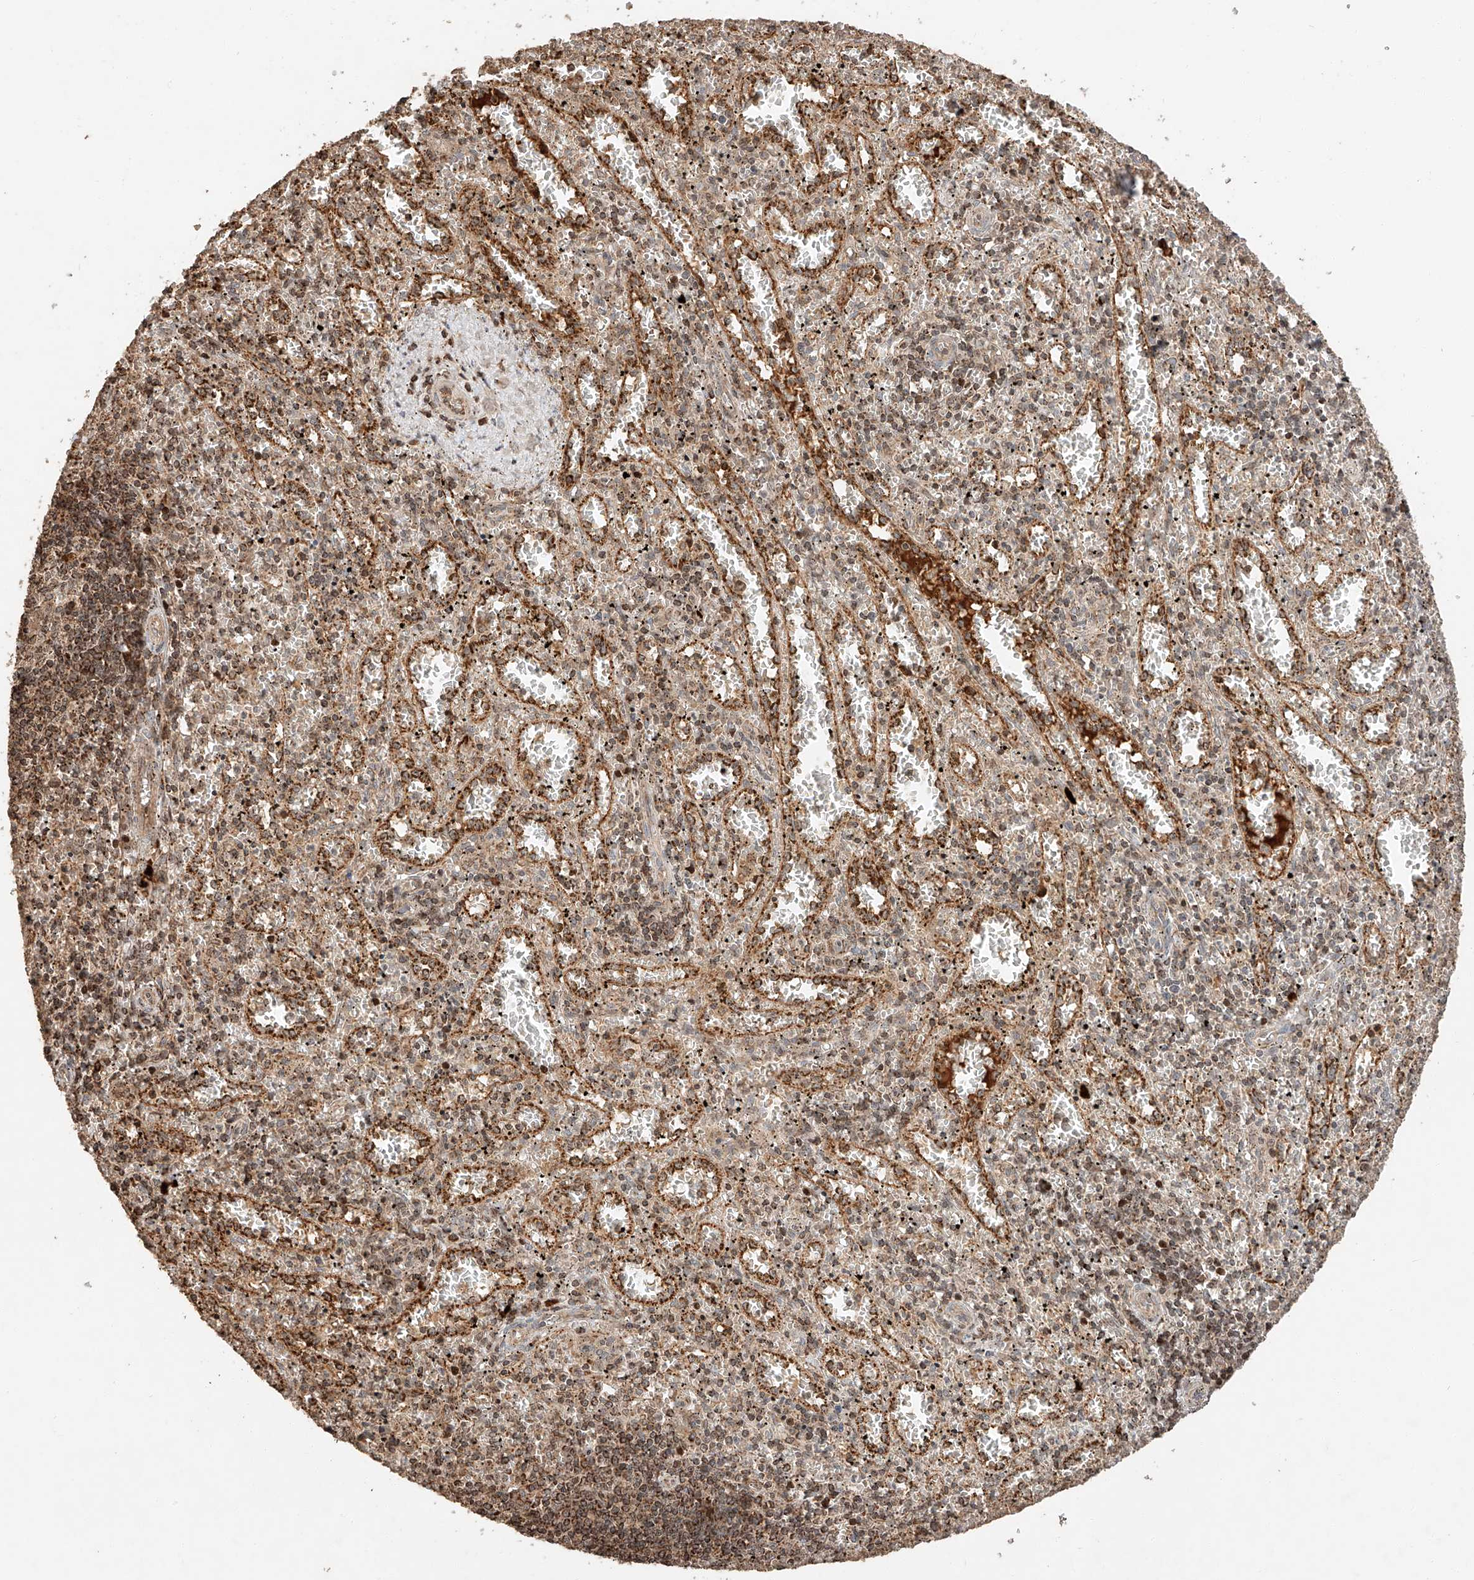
{"staining": {"intensity": "moderate", "quantity": "25%-75%", "location": "cytoplasmic/membranous,nuclear"}, "tissue": "spleen", "cell_type": "Cells in red pulp", "image_type": "normal", "snomed": [{"axis": "morphology", "description": "Normal tissue, NOS"}, {"axis": "topography", "description": "Spleen"}], "caption": "Protein expression analysis of normal human spleen reveals moderate cytoplasmic/membranous,nuclear staining in approximately 25%-75% of cells in red pulp. The protein of interest is shown in brown color, while the nuclei are stained blue.", "gene": "ARHGAP33", "patient": {"sex": "male", "age": 11}}